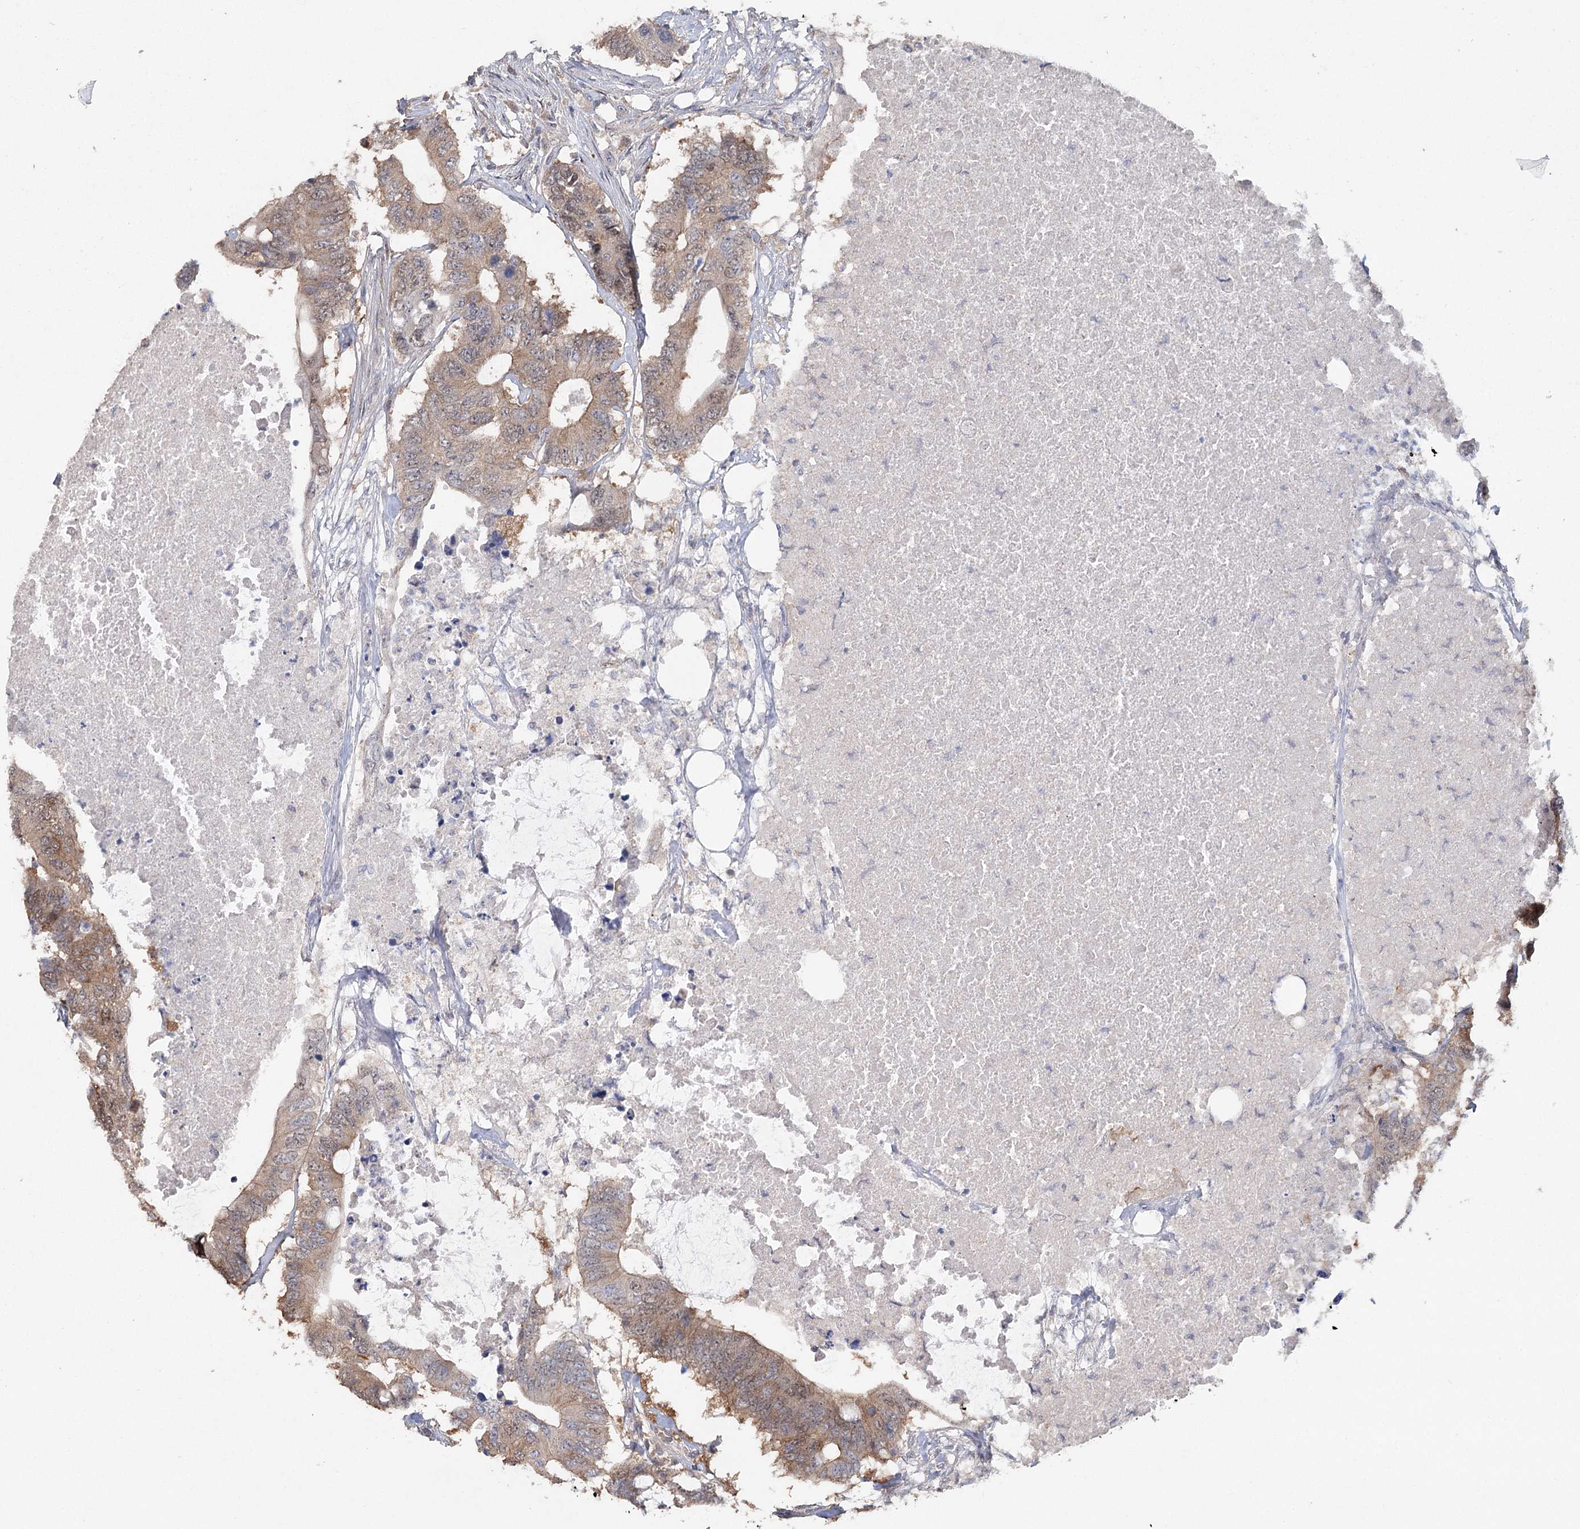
{"staining": {"intensity": "moderate", "quantity": ">75%", "location": "cytoplasmic/membranous"}, "tissue": "colorectal cancer", "cell_type": "Tumor cells", "image_type": "cancer", "snomed": [{"axis": "morphology", "description": "Adenocarcinoma, NOS"}, {"axis": "topography", "description": "Colon"}], "caption": "Protein staining of colorectal adenocarcinoma tissue displays moderate cytoplasmic/membranous positivity in approximately >75% of tumor cells. The staining was performed using DAB (3,3'-diaminobenzidine) to visualize the protein expression in brown, while the nuclei were stained in blue with hematoxylin (Magnification: 20x).", "gene": "MAP3K13", "patient": {"sex": "male", "age": 71}}